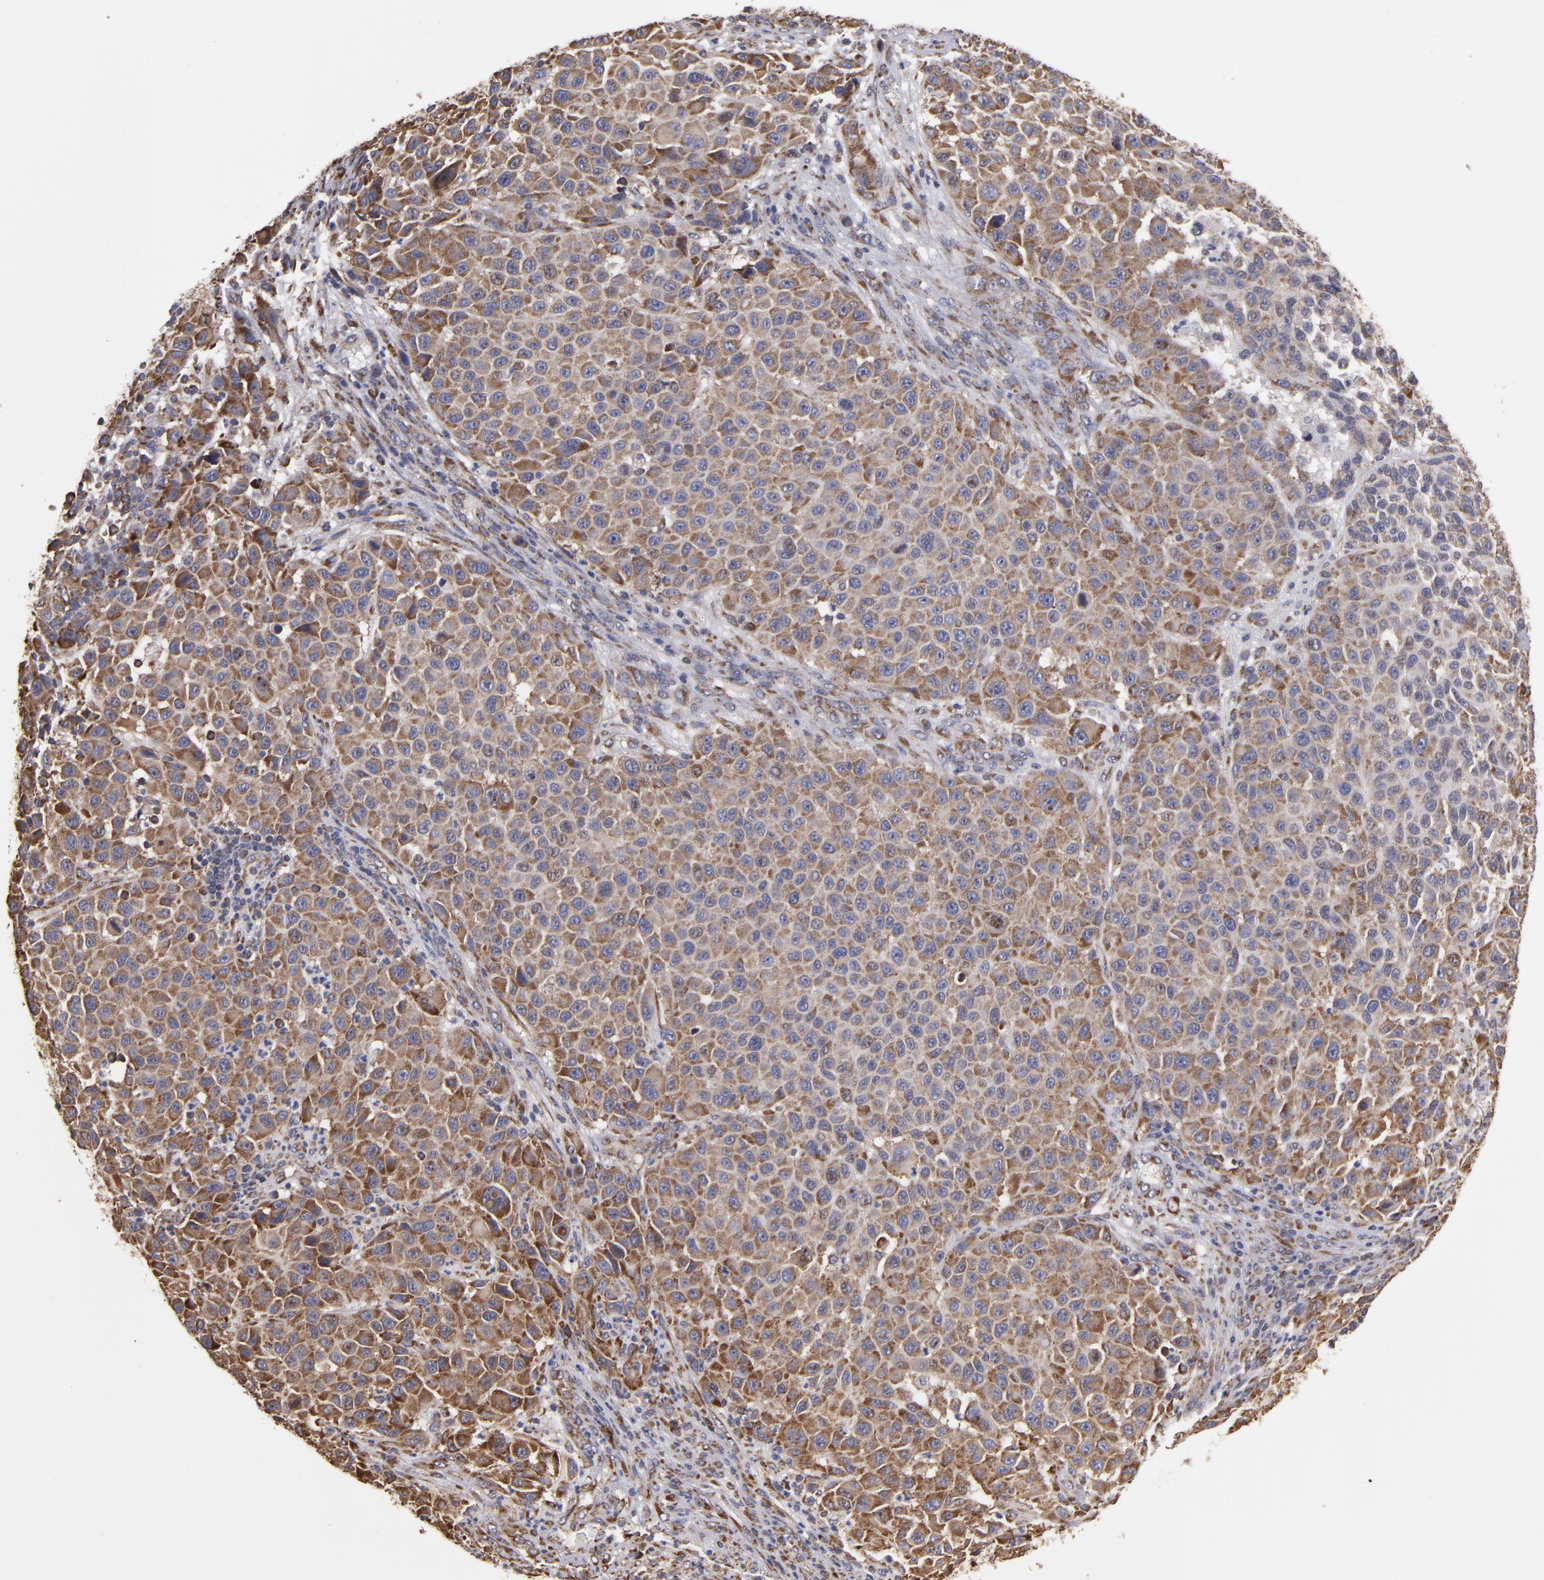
{"staining": {"intensity": "moderate", "quantity": ">75%", "location": "cytoplasmic/membranous"}, "tissue": "melanoma", "cell_type": "Tumor cells", "image_type": "cancer", "snomed": [{"axis": "morphology", "description": "Malignant melanoma, Metastatic site"}, {"axis": "topography", "description": "Lymph node"}], "caption": "Protein staining reveals moderate cytoplasmic/membranous positivity in about >75% of tumor cells in malignant melanoma (metastatic site).", "gene": "SND1", "patient": {"sex": "male", "age": 61}}